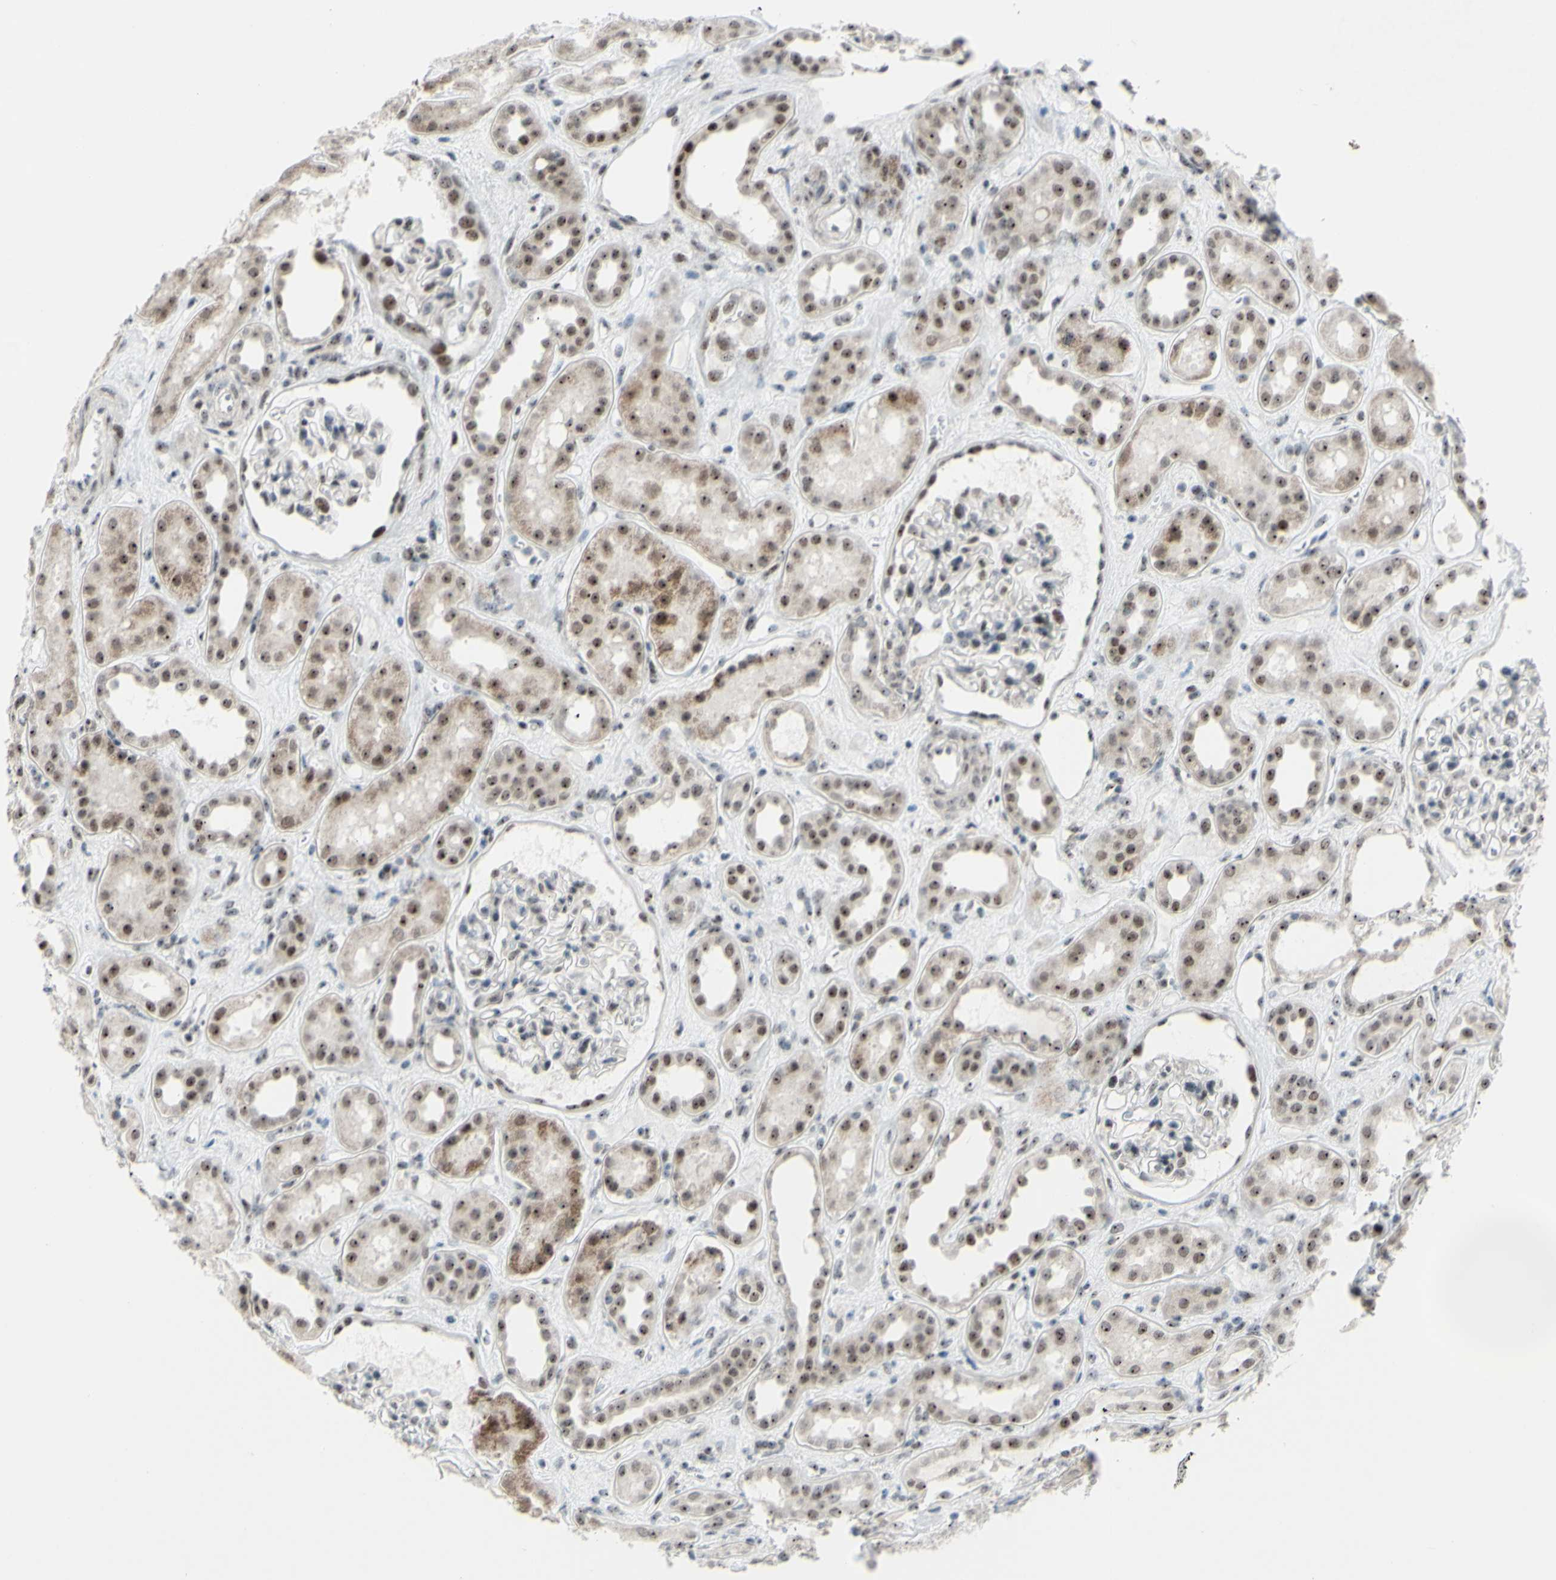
{"staining": {"intensity": "moderate", "quantity": "<25%", "location": "nuclear"}, "tissue": "kidney", "cell_type": "Cells in glomeruli", "image_type": "normal", "snomed": [{"axis": "morphology", "description": "Normal tissue, NOS"}, {"axis": "topography", "description": "Kidney"}], "caption": "The histopathology image demonstrates staining of normal kidney, revealing moderate nuclear protein staining (brown color) within cells in glomeruli. Immunohistochemistry (ihc) stains the protein of interest in brown and the nuclei are stained blue.", "gene": "POLR1A", "patient": {"sex": "male", "age": 59}}